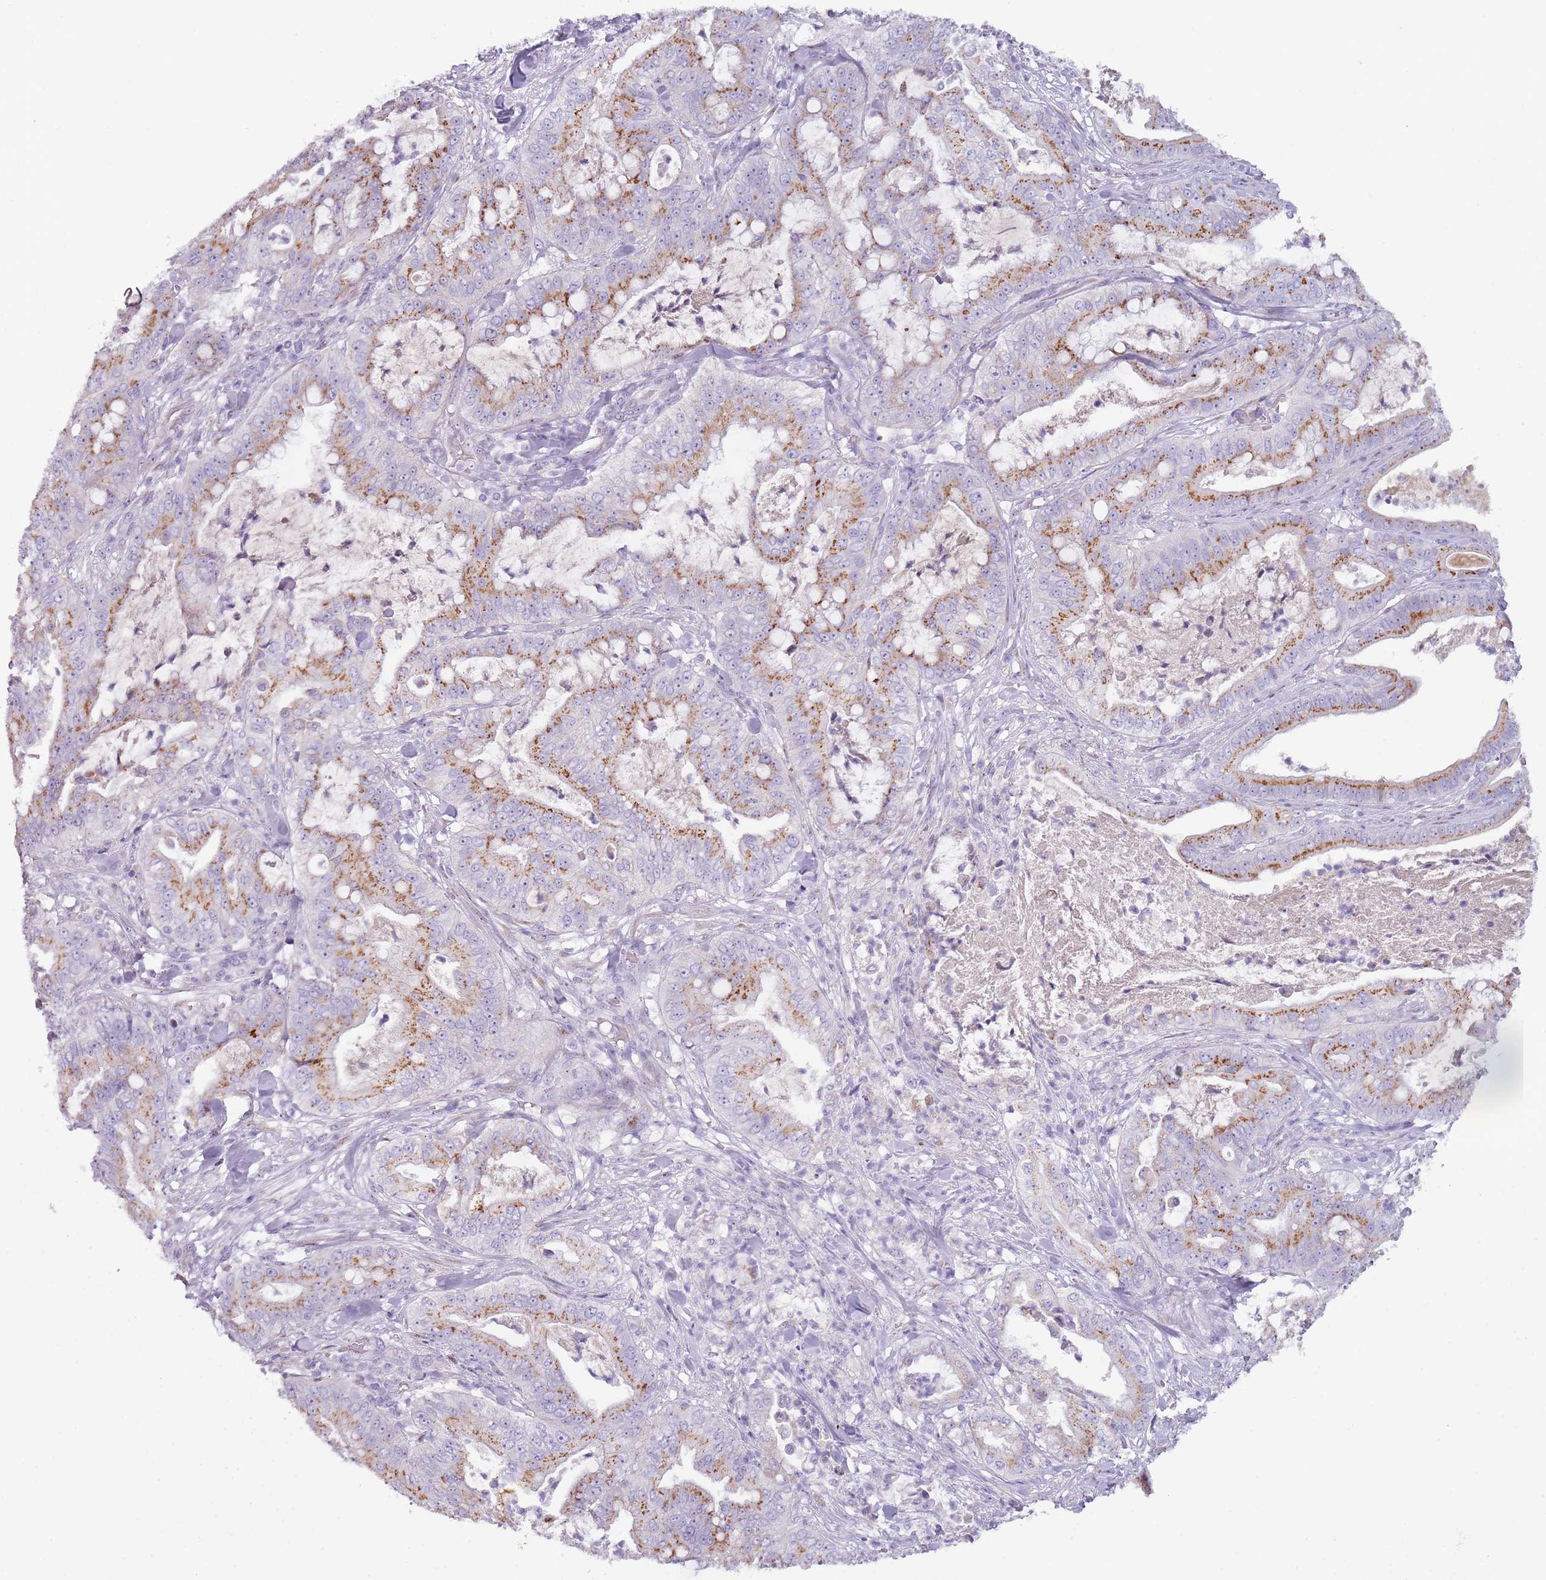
{"staining": {"intensity": "moderate", "quantity": "25%-75%", "location": "cytoplasmic/membranous"}, "tissue": "pancreatic cancer", "cell_type": "Tumor cells", "image_type": "cancer", "snomed": [{"axis": "morphology", "description": "Adenocarcinoma, NOS"}, {"axis": "topography", "description": "Pancreas"}], "caption": "The photomicrograph reveals a brown stain indicating the presence of a protein in the cytoplasmic/membranous of tumor cells in pancreatic adenocarcinoma.", "gene": "NBPF6", "patient": {"sex": "male", "age": 71}}